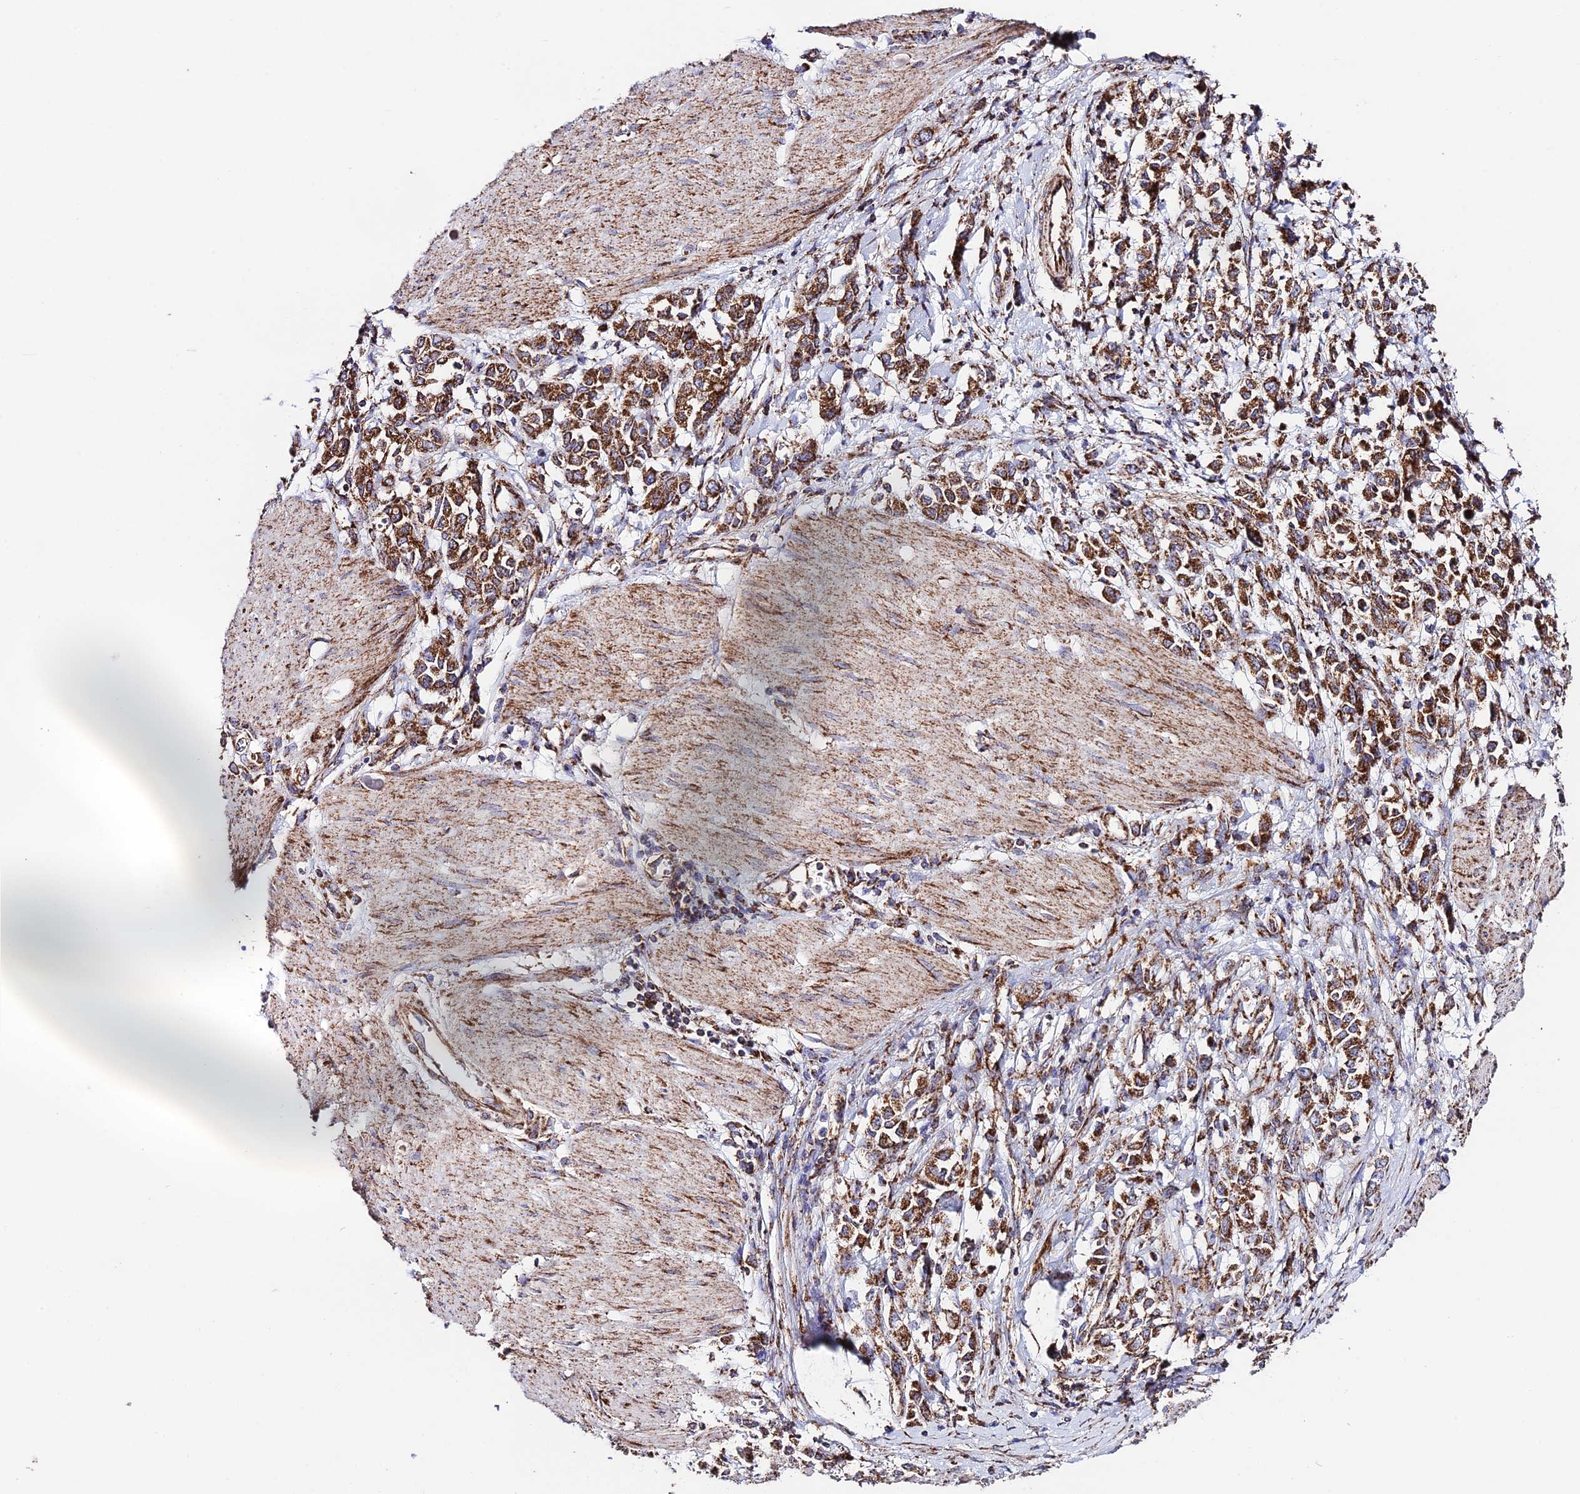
{"staining": {"intensity": "strong", "quantity": ">75%", "location": "cytoplasmic/membranous"}, "tissue": "stomach cancer", "cell_type": "Tumor cells", "image_type": "cancer", "snomed": [{"axis": "morphology", "description": "Adenocarcinoma, NOS"}, {"axis": "topography", "description": "Stomach"}], "caption": "A high amount of strong cytoplasmic/membranous staining is appreciated in approximately >75% of tumor cells in adenocarcinoma (stomach) tissue. The staining was performed using DAB (3,3'-diaminobenzidine) to visualize the protein expression in brown, while the nuclei were stained in blue with hematoxylin (Magnification: 20x).", "gene": "CHCHD3", "patient": {"sex": "female", "age": 76}}